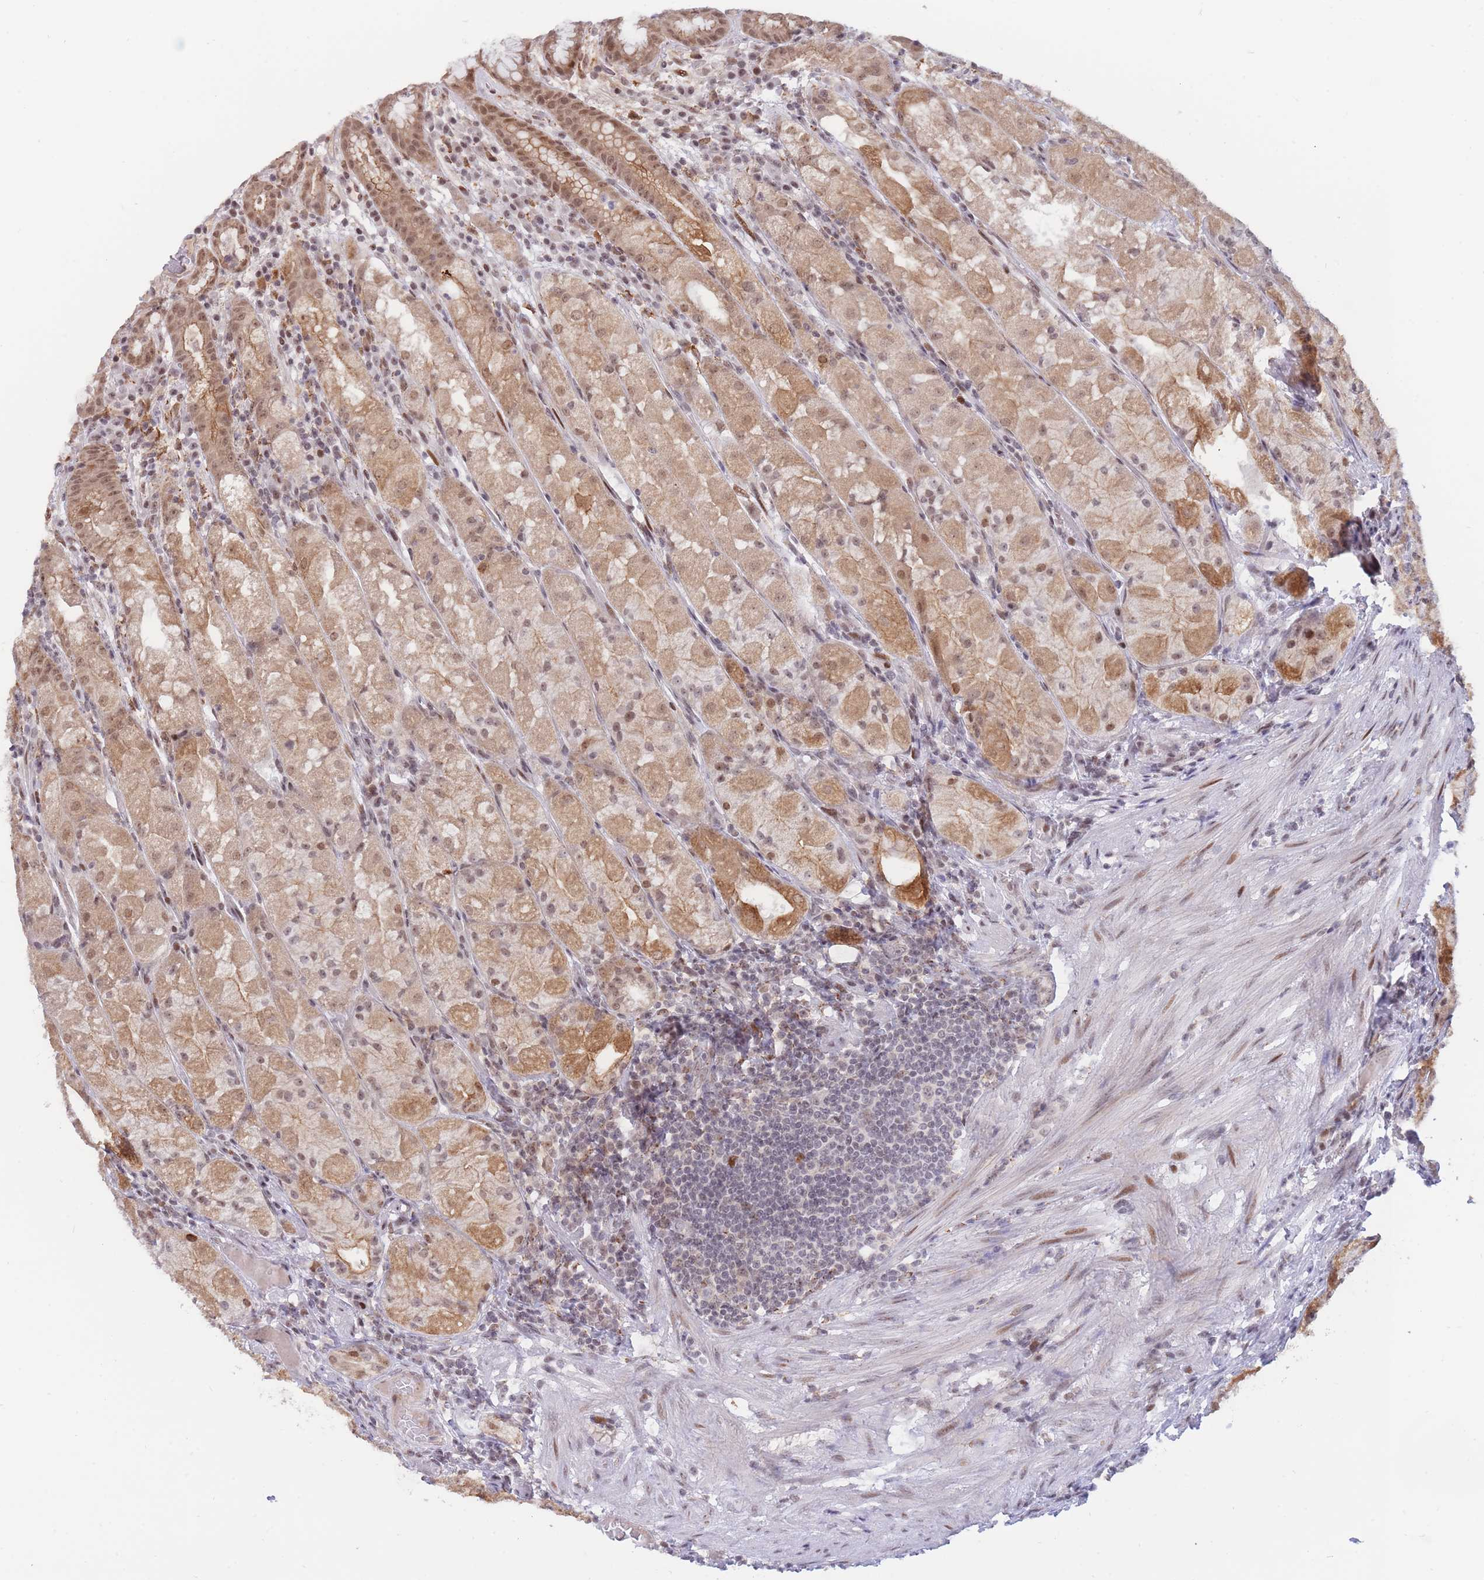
{"staining": {"intensity": "moderate", "quantity": ">75%", "location": "cytoplasmic/membranous,nuclear"}, "tissue": "stomach", "cell_type": "Glandular cells", "image_type": "normal", "snomed": [{"axis": "morphology", "description": "Normal tissue, NOS"}, {"axis": "topography", "description": "Stomach, upper"}], "caption": "Glandular cells demonstrate medium levels of moderate cytoplasmic/membranous,nuclear positivity in about >75% of cells in benign stomach.", "gene": "TARBP2", "patient": {"sex": "male", "age": 52}}